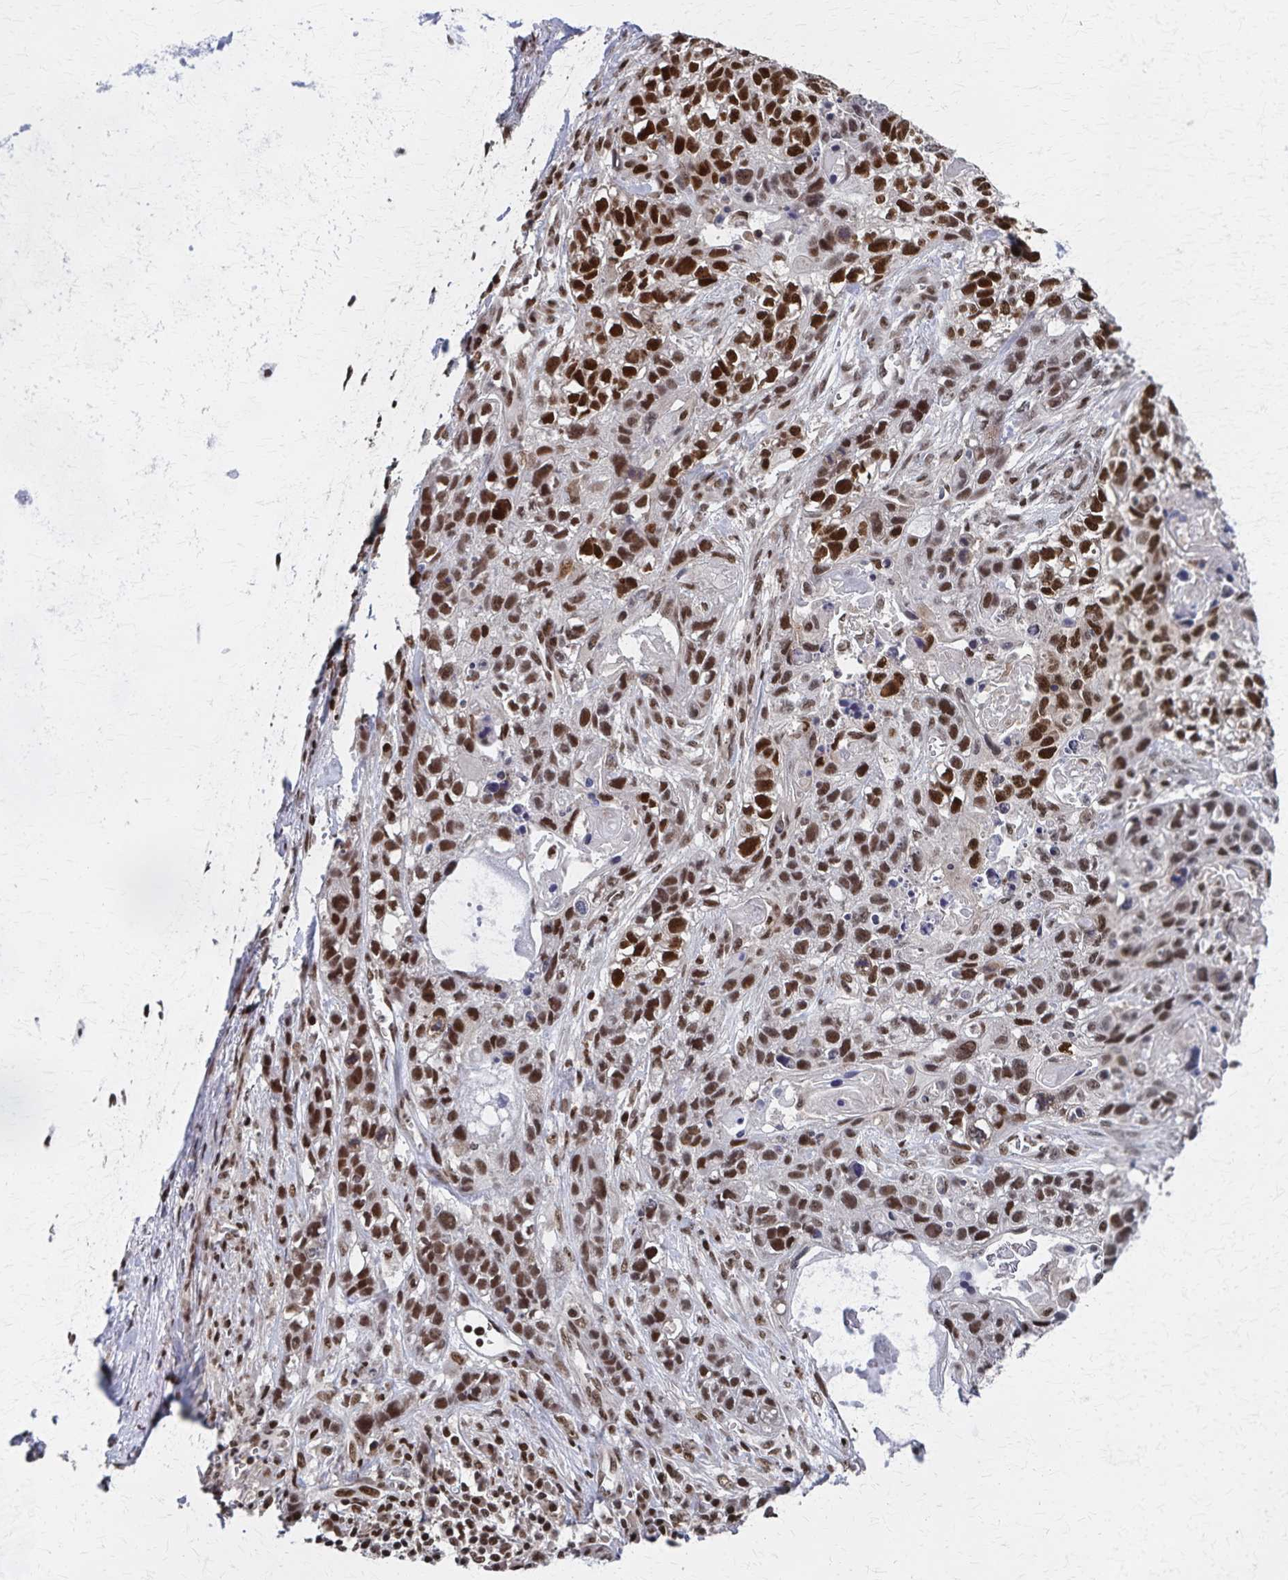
{"staining": {"intensity": "strong", "quantity": ">75%", "location": "nuclear"}, "tissue": "lung cancer", "cell_type": "Tumor cells", "image_type": "cancer", "snomed": [{"axis": "morphology", "description": "Squamous cell carcinoma, NOS"}, {"axis": "topography", "description": "Lung"}], "caption": "Immunohistochemistry histopathology image of human lung cancer (squamous cell carcinoma) stained for a protein (brown), which shows high levels of strong nuclear staining in approximately >75% of tumor cells.", "gene": "GTF2B", "patient": {"sex": "male", "age": 74}}